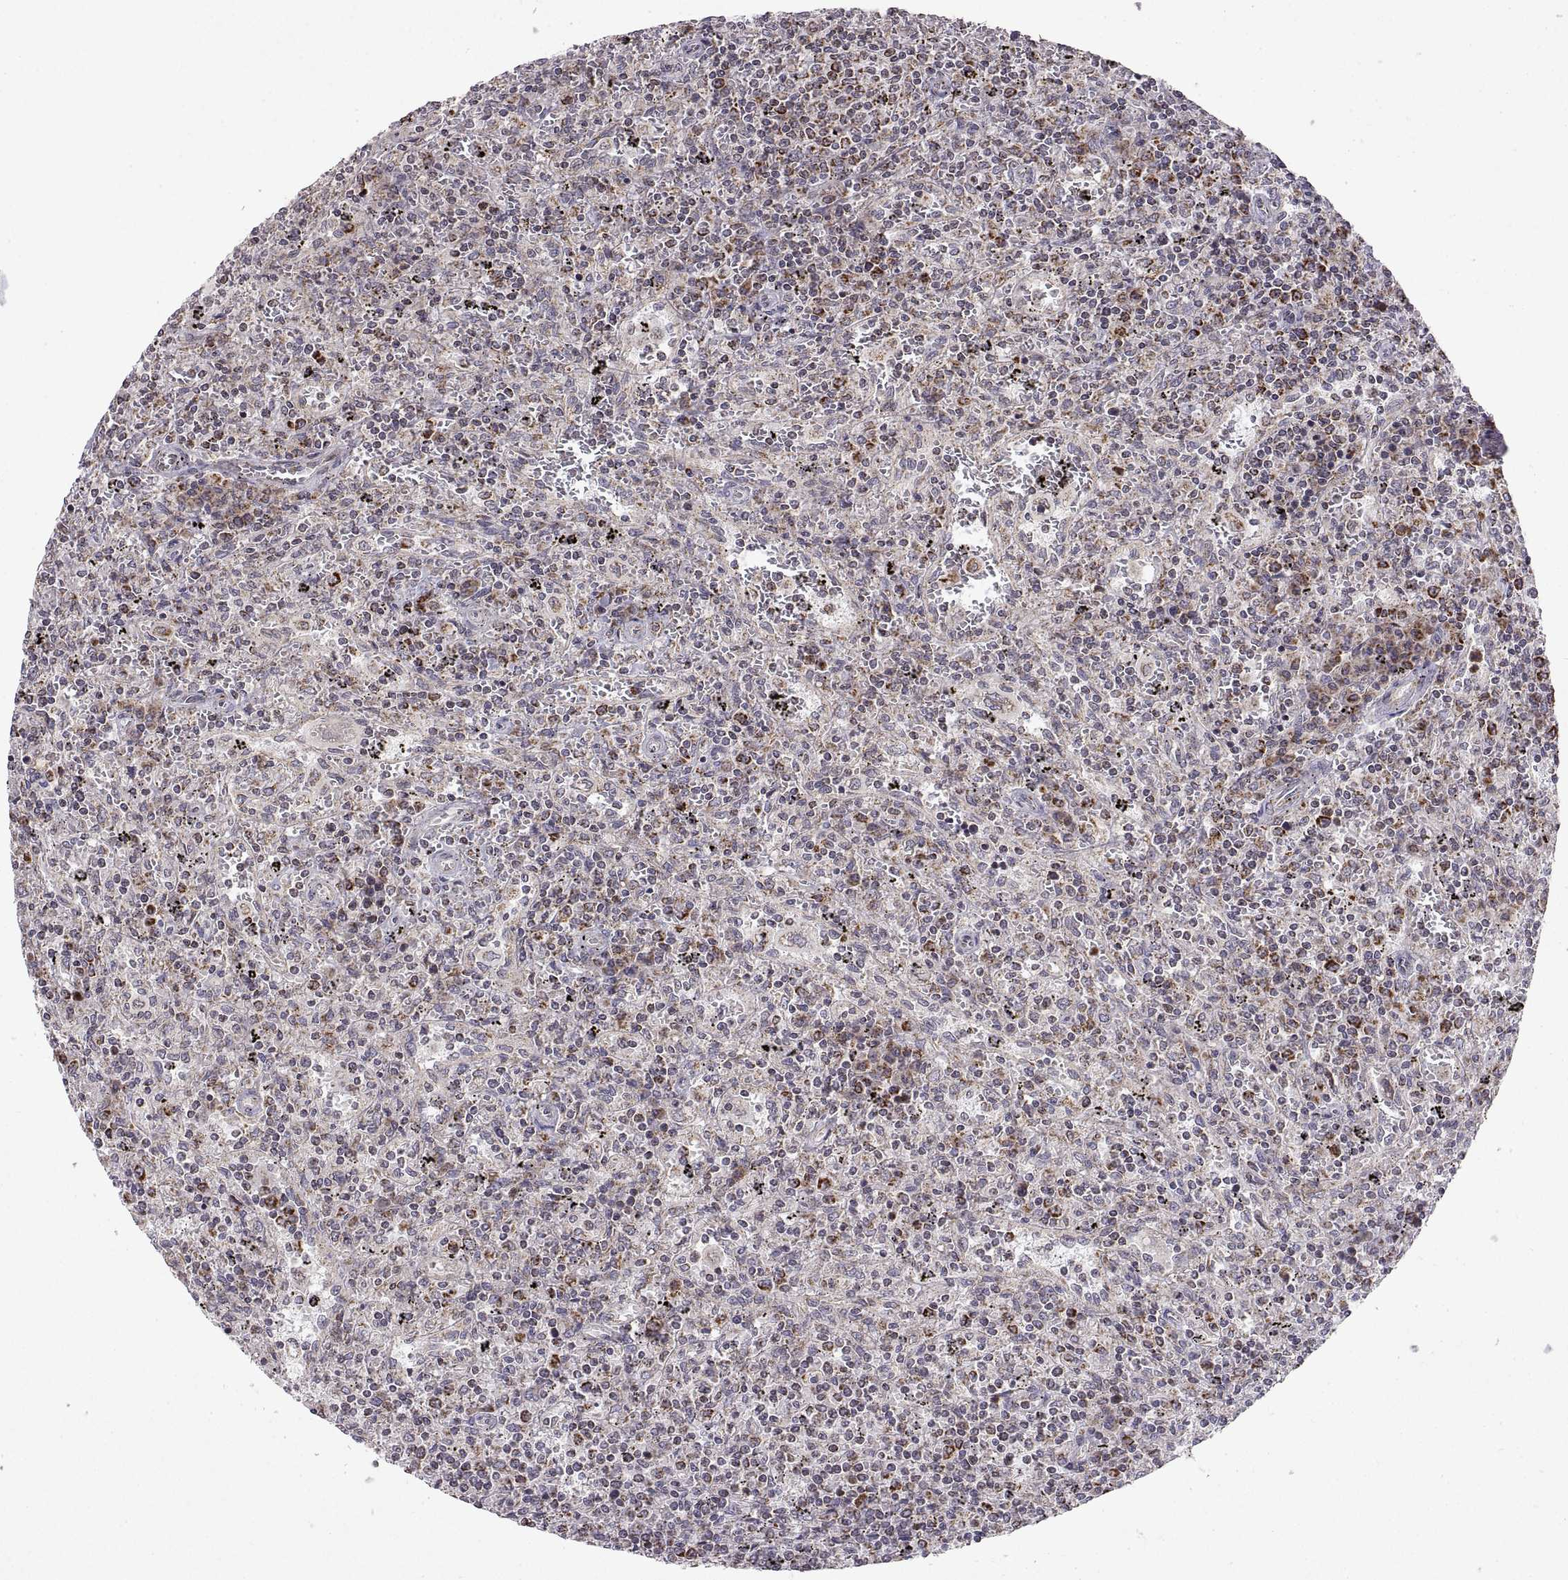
{"staining": {"intensity": "negative", "quantity": "none", "location": "none"}, "tissue": "lymphoma", "cell_type": "Tumor cells", "image_type": "cancer", "snomed": [{"axis": "morphology", "description": "Malignant lymphoma, non-Hodgkin's type, Low grade"}, {"axis": "topography", "description": "Spleen"}], "caption": "Tumor cells show no significant protein positivity in lymphoma.", "gene": "MANBAL", "patient": {"sex": "male", "age": 62}}